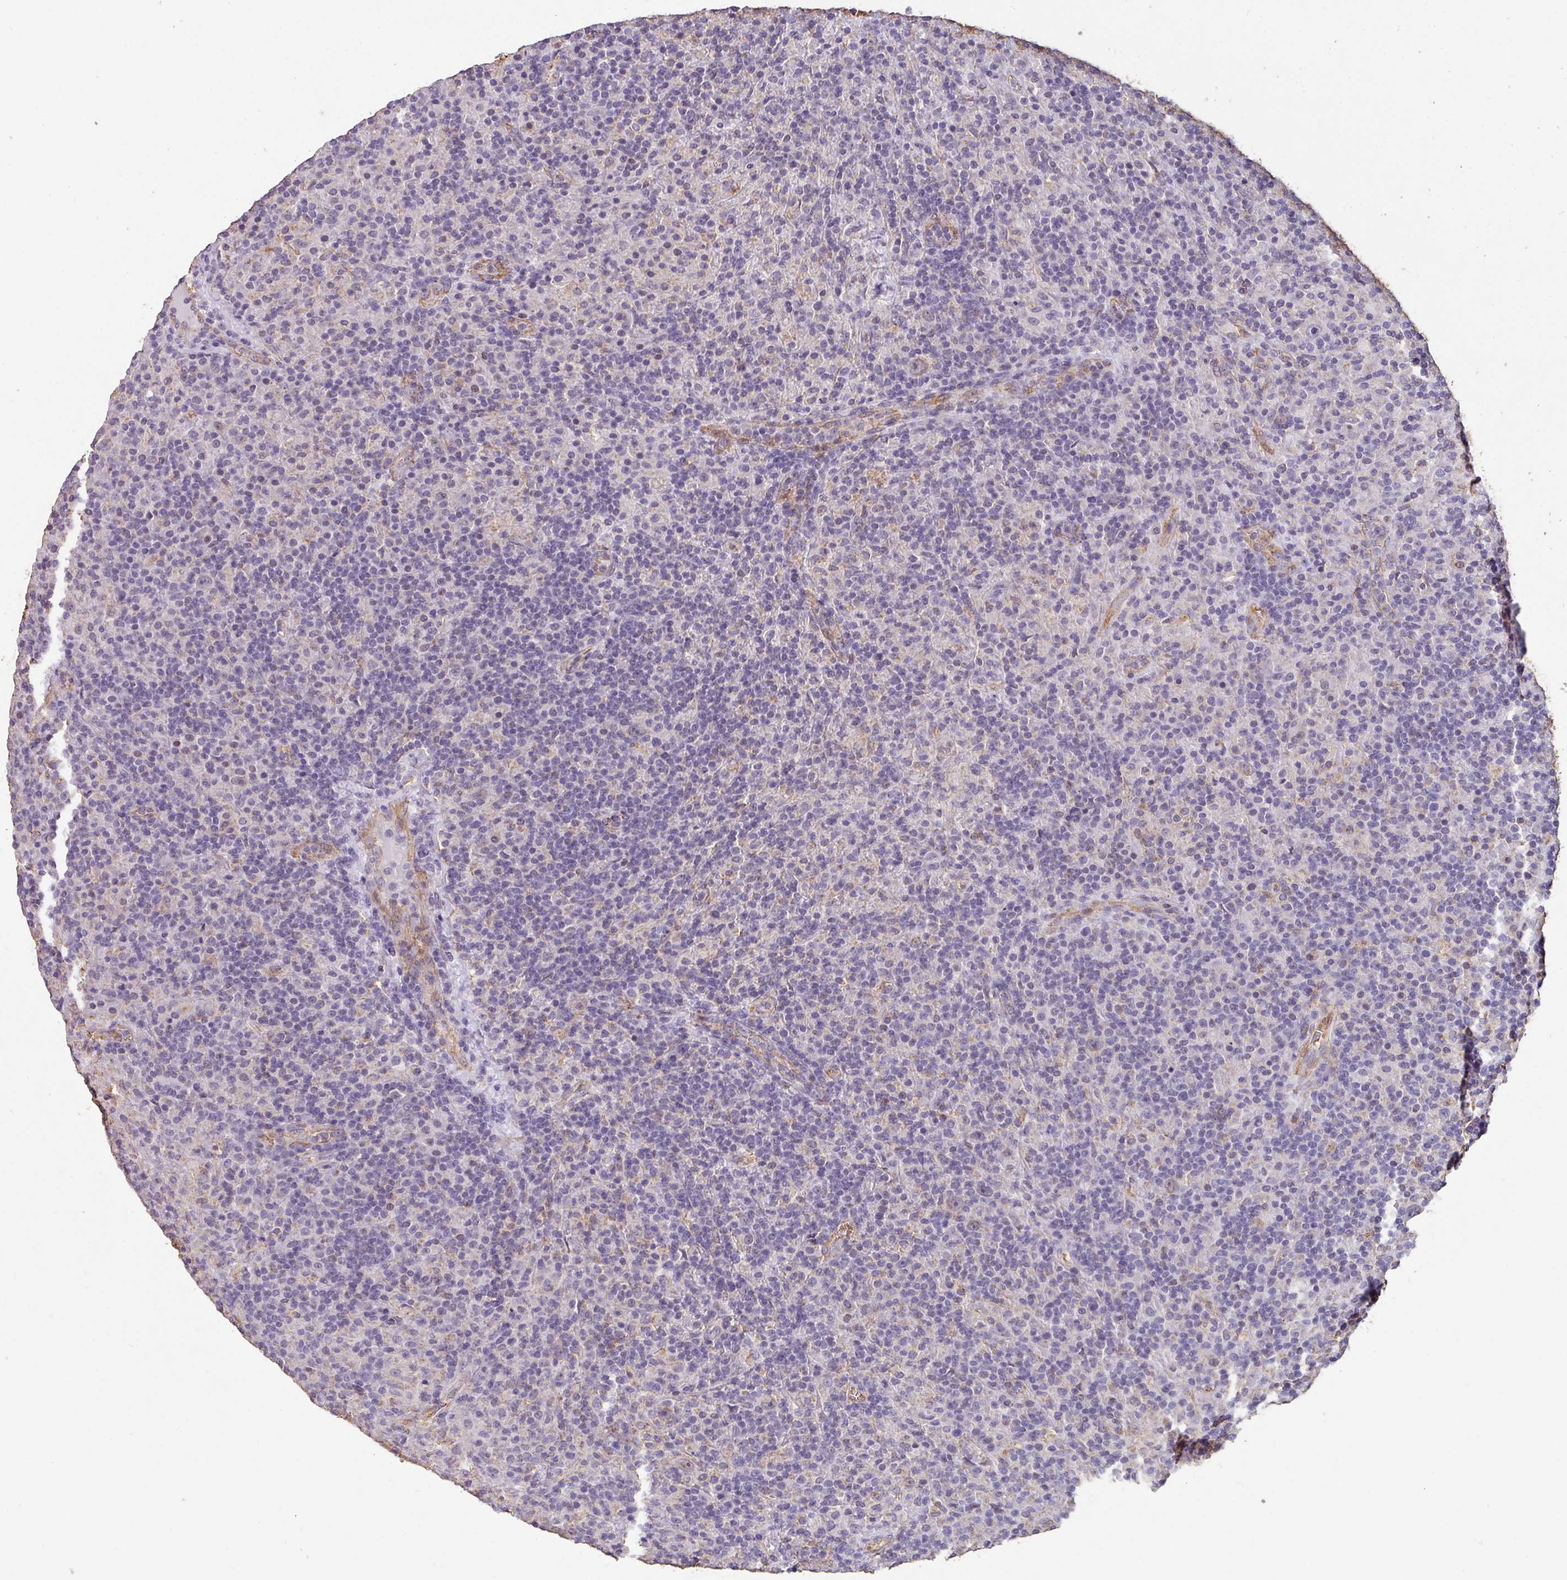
{"staining": {"intensity": "negative", "quantity": "none", "location": "none"}, "tissue": "lymphoma", "cell_type": "Tumor cells", "image_type": "cancer", "snomed": [{"axis": "morphology", "description": "Hodgkin's disease, NOS"}, {"axis": "topography", "description": "Lymph node"}], "caption": "There is no significant staining in tumor cells of Hodgkin's disease.", "gene": "ZNF280C", "patient": {"sex": "male", "age": 70}}